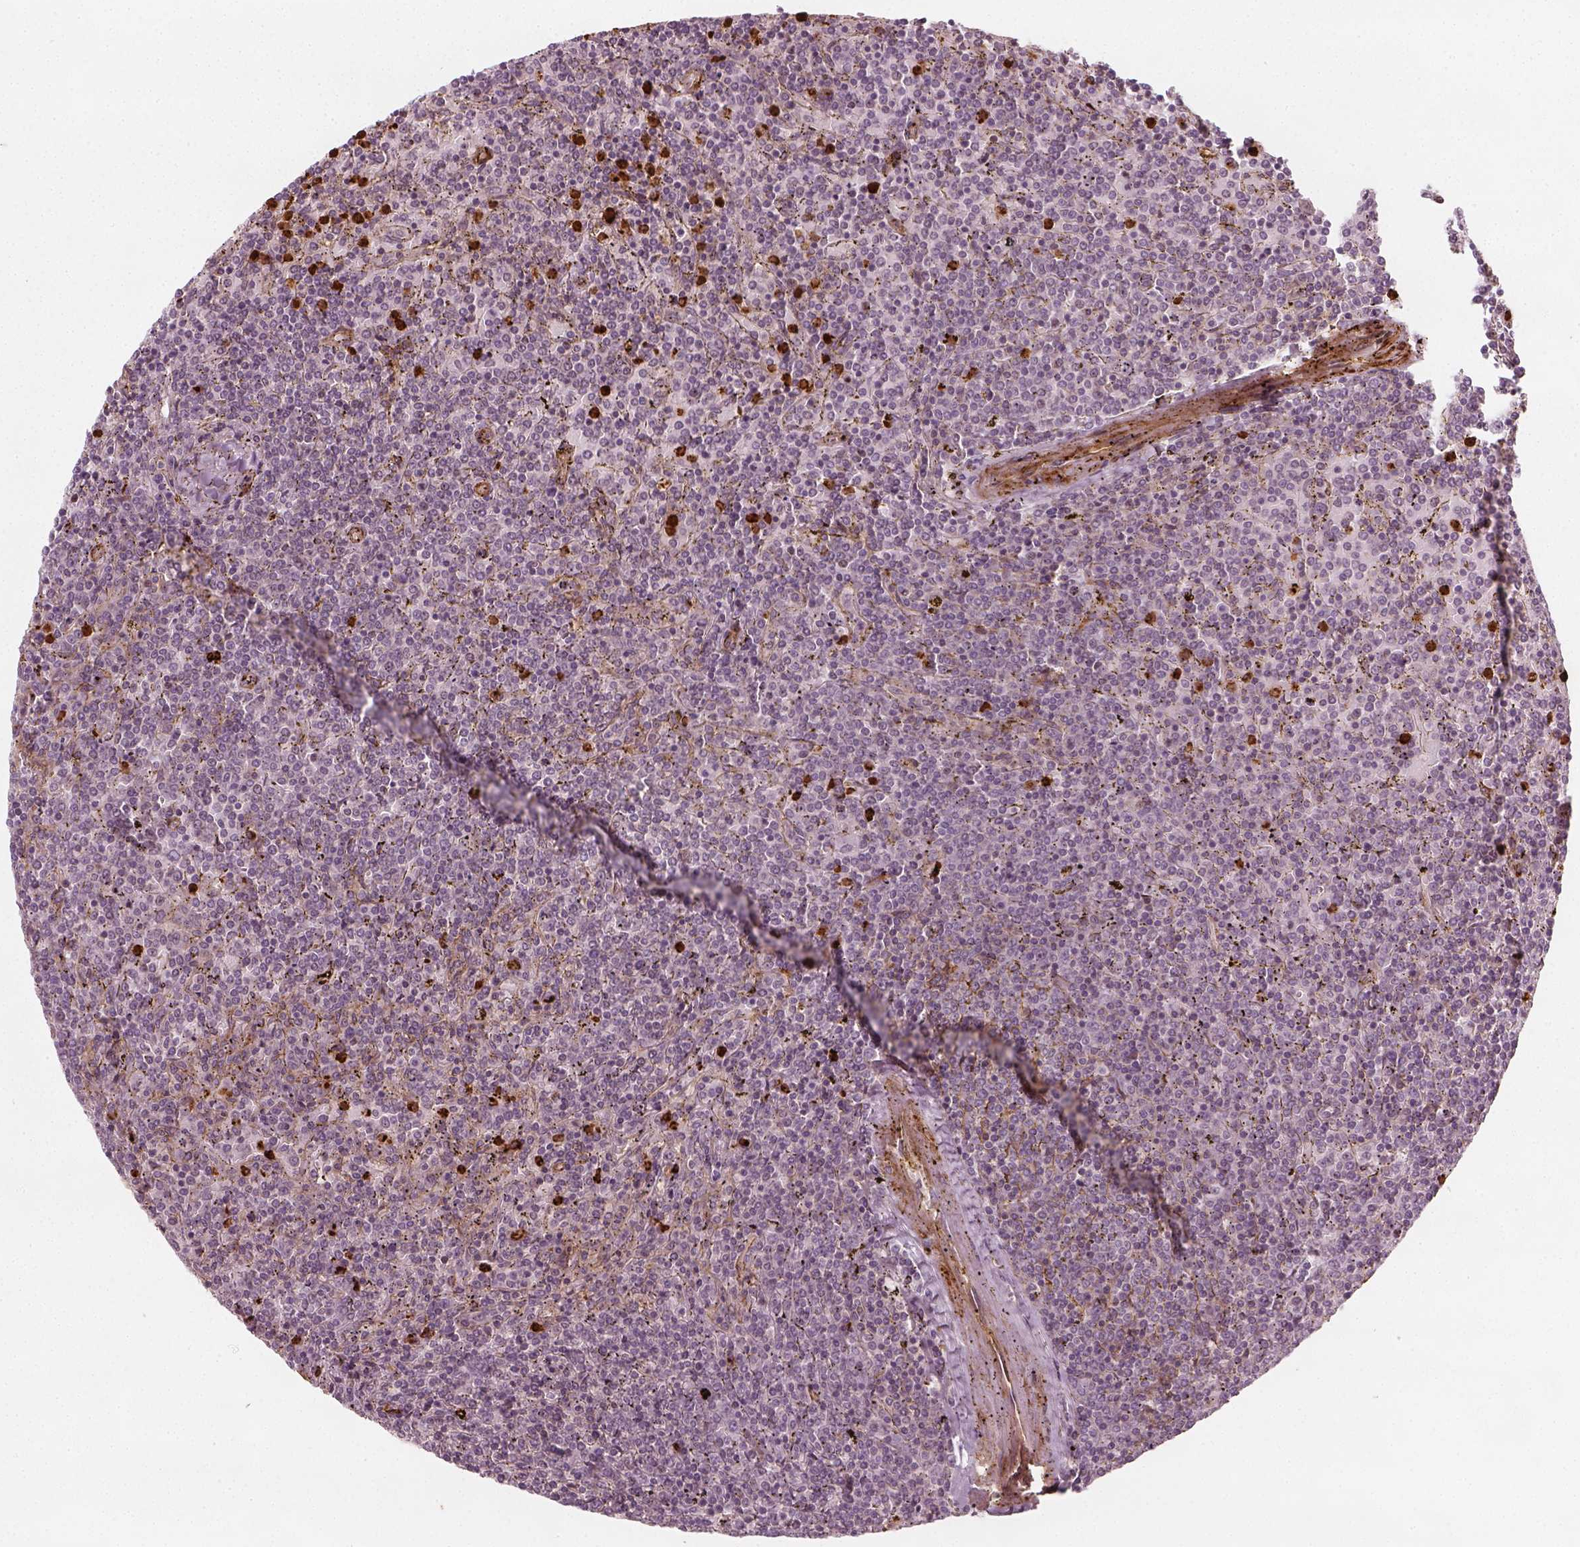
{"staining": {"intensity": "negative", "quantity": "none", "location": "none"}, "tissue": "lymphoma", "cell_type": "Tumor cells", "image_type": "cancer", "snomed": [{"axis": "morphology", "description": "Malignant lymphoma, non-Hodgkin's type, Low grade"}, {"axis": "topography", "description": "Spleen"}], "caption": "Immunohistochemistry of human lymphoma reveals no positivity in tumor cells. (DAB (3,3'-diaminobenzidine) immunohistochemistry (IHC) with hematoxylin counter stain).", "gene": "NPTN", "patient": {"sex": "female", "age": 77}}